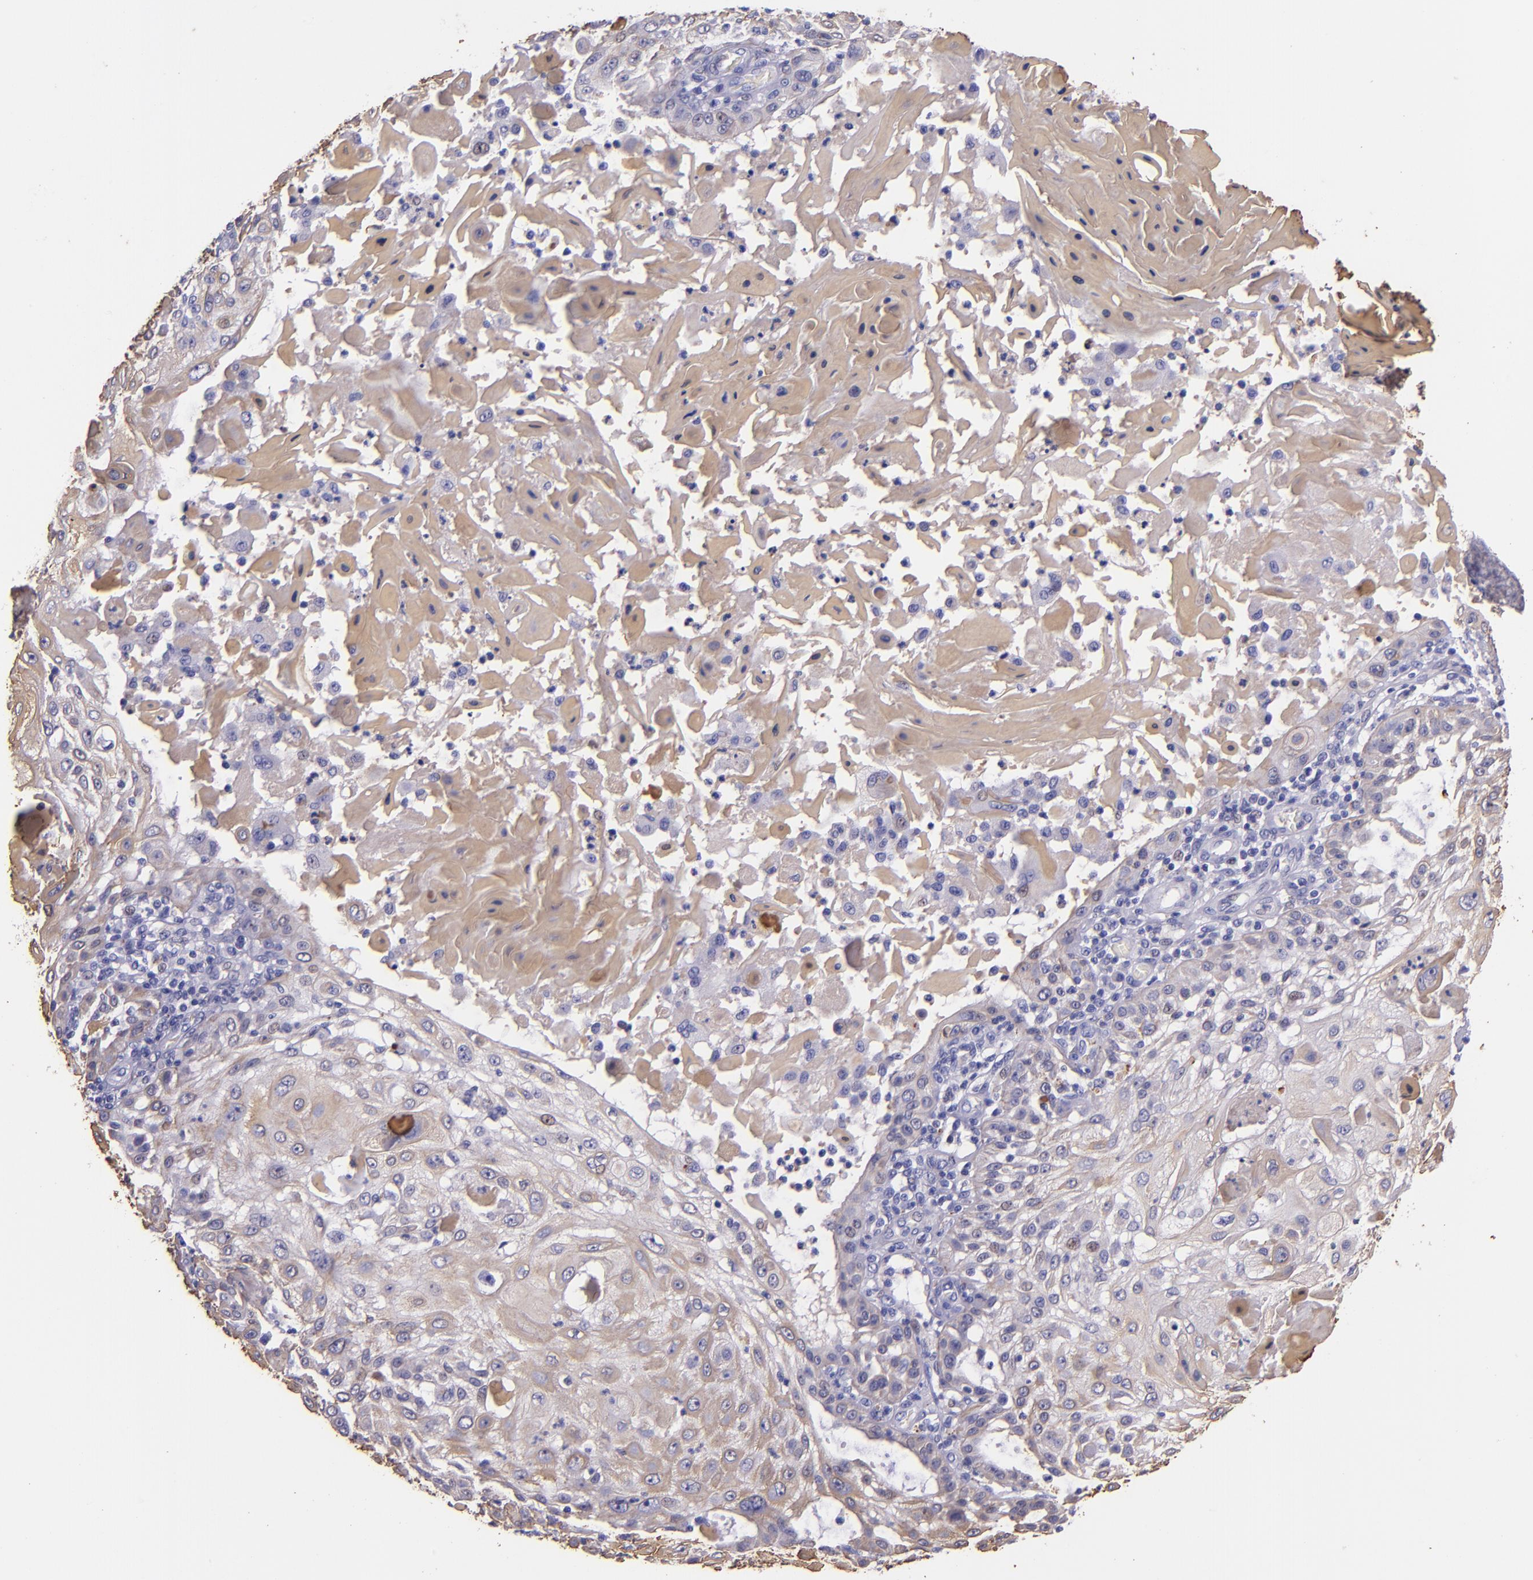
{"staining": {"intensity": "weak", "quantity": ">75%", "location": "cytoplasmic/membranous"}, "tissue": "skin cancer", "cell_type": "Tumor cells", "image_type": "cancer", "snomed": [{"axis": "morphology", "description": "Squamous cell carcinoma, NOS"}, {"axis": "topography", "description": "Skin"}], "caption": "Skin squamous cell carcinoma stained with immunohistochemistry shows weak cytoplasmic/membranous expression in approximately >75% of tumor cells.", "gene": "KRT4", "patient": {"sex": "female", "age": 89}}